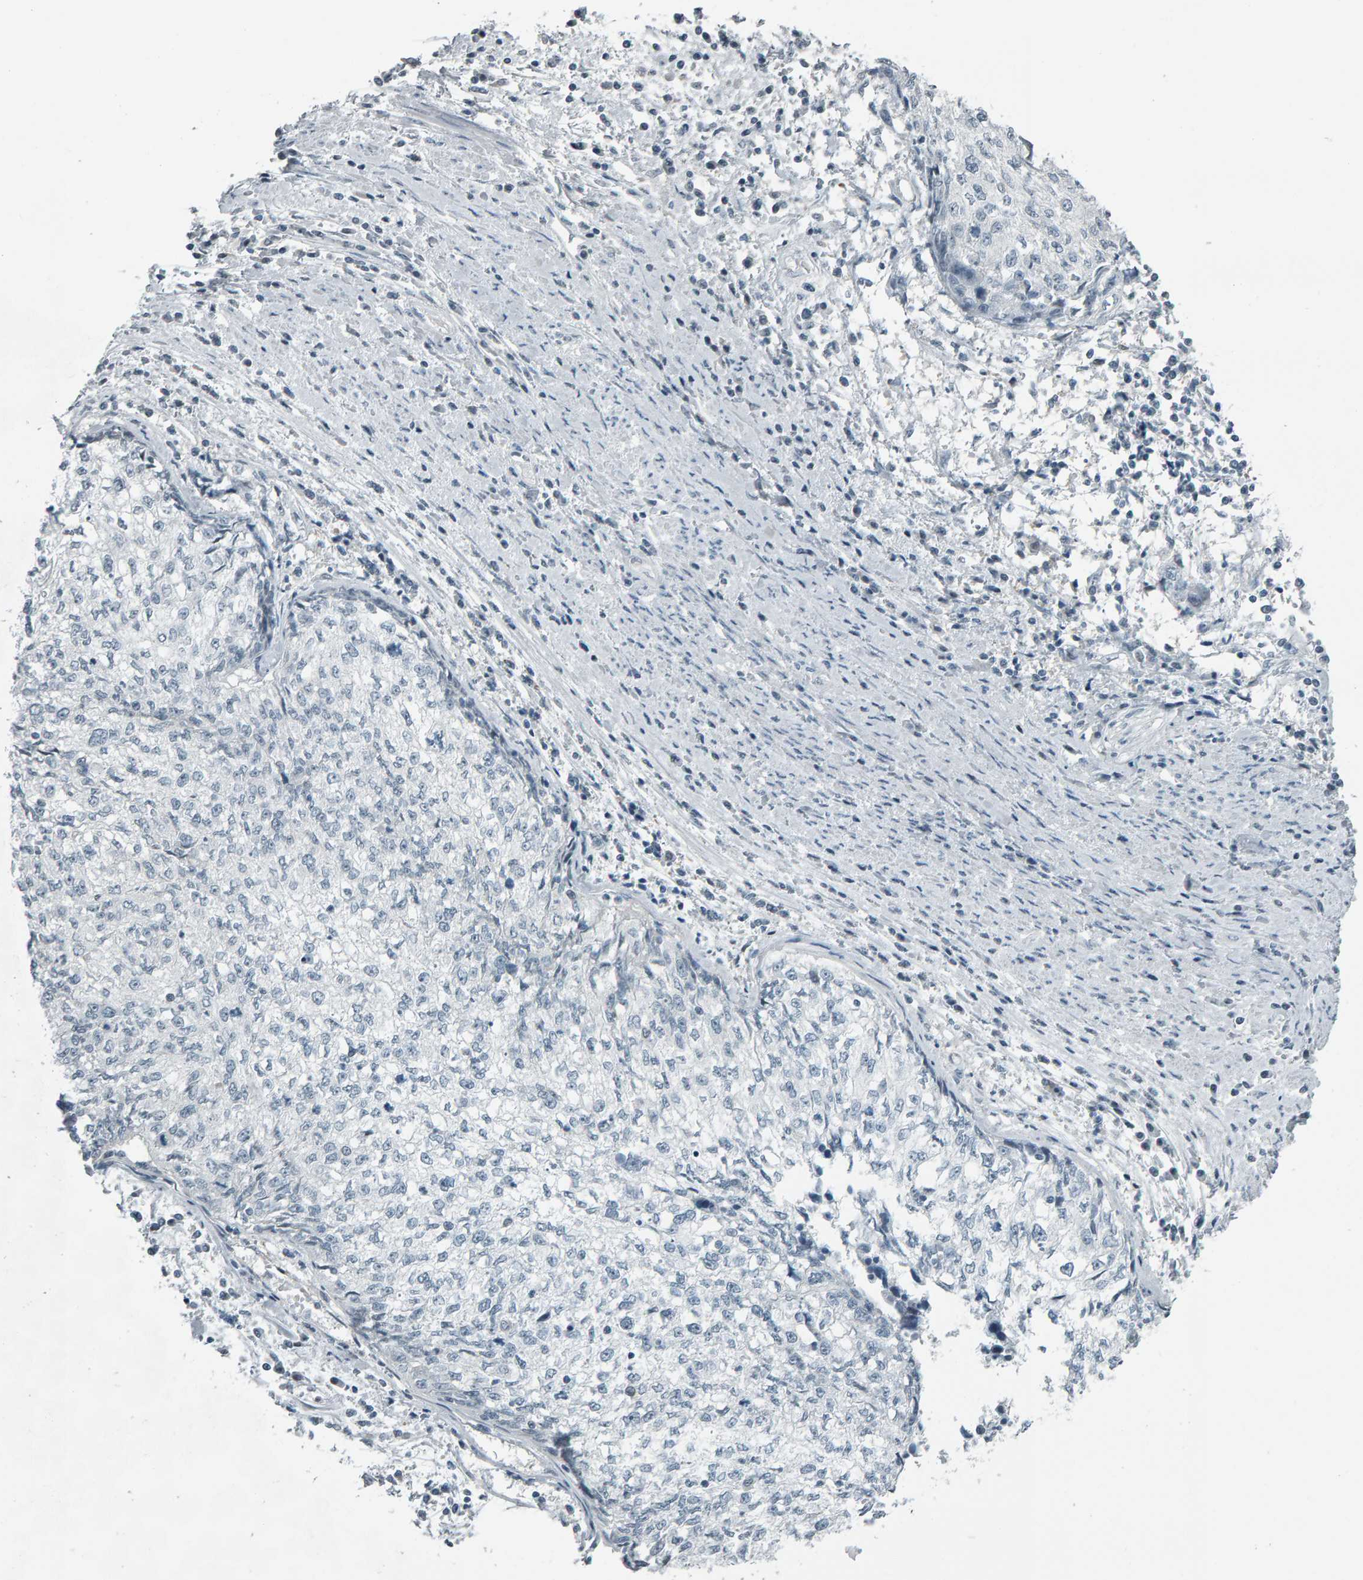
{"staining": {"intensity": "negative", "quantity": "none", "location": "none"}, "tissue": "cervical cancer", "cell_type": "Tumor cells", "image_type": "cancer", "snomed": [{"axis": "morphology", "description": "Squamous cell carcinoma, NOS"}, {"axis": "topography", "description": "Cervix"}], "caption": "This photomicrograph is of cervical cancer (squamous cell carcinoma) stained with immunohistochemistry to label a protein in brown with the nuclei are counter-stained blue. There is no positivity in tumor cells. (DAB immunohistochemistry (IHC) with hematoxylin counter stain).", "gene": "PYY", "patient": {"sex": "female", "age": 57}}